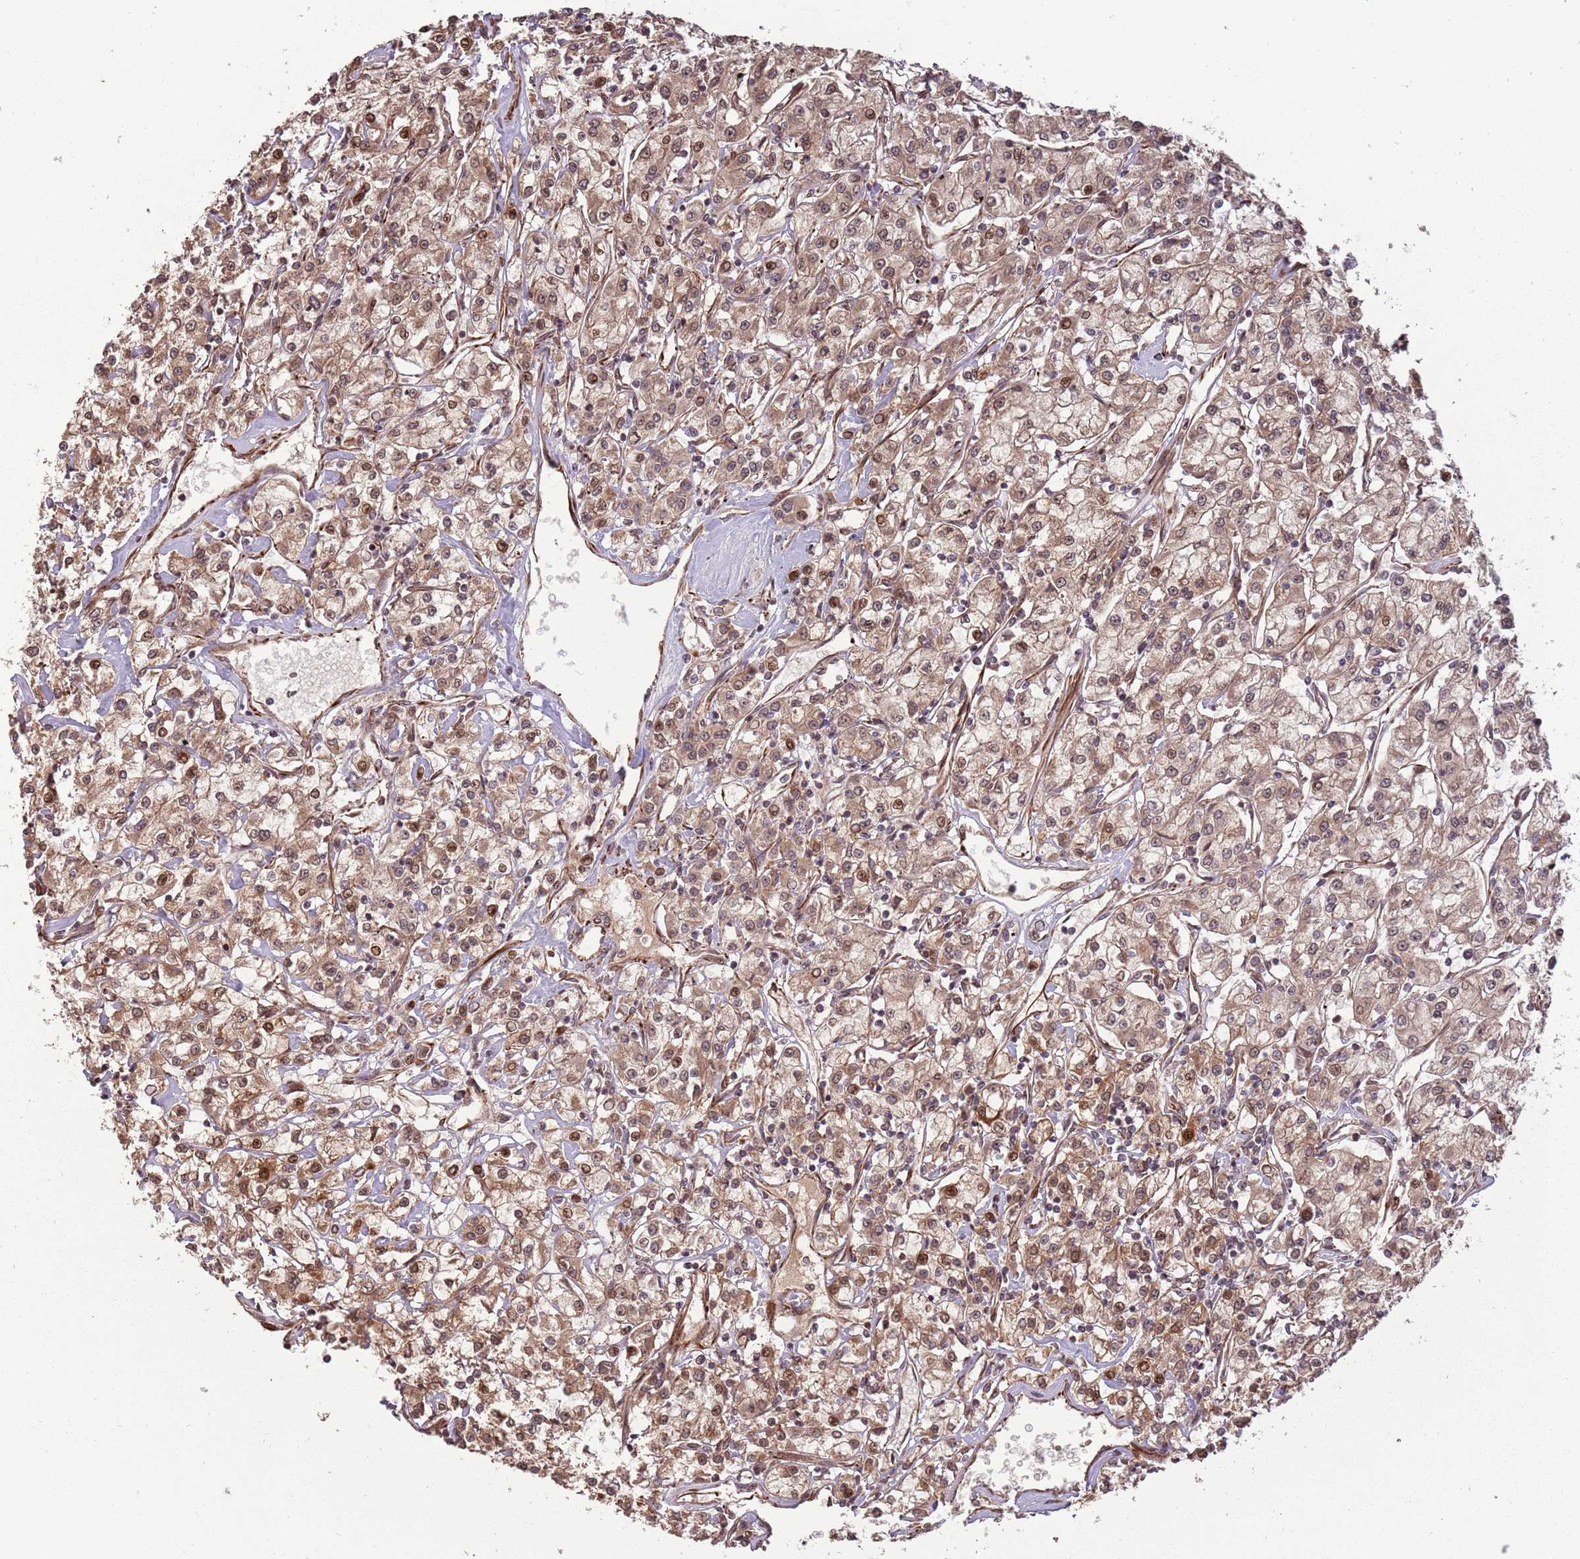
{"staining": {"intensity": "moderate", "quantity": ">75%", "location": "cytoplasmic/membranous,nuclear"}, "tissue": "renal cancer", "cell_type": "Tumor cells", "image_type": "cancer", "snomed": [{"axis": "morphology", "description": "Adenocarcinoma, NOS"}, {"axis": "topography", "description": "Kidney"}], "caption": "Immunohistochemical staining of human renal cancer demonstrates medium levels of moderate cytoplasmic/membranous and nuclear staining in about >75% of tumor cells. Nuclei are stained in blue.", "gene": "ADAMTS3", "patient": {"sex": "female", "age": 59}}